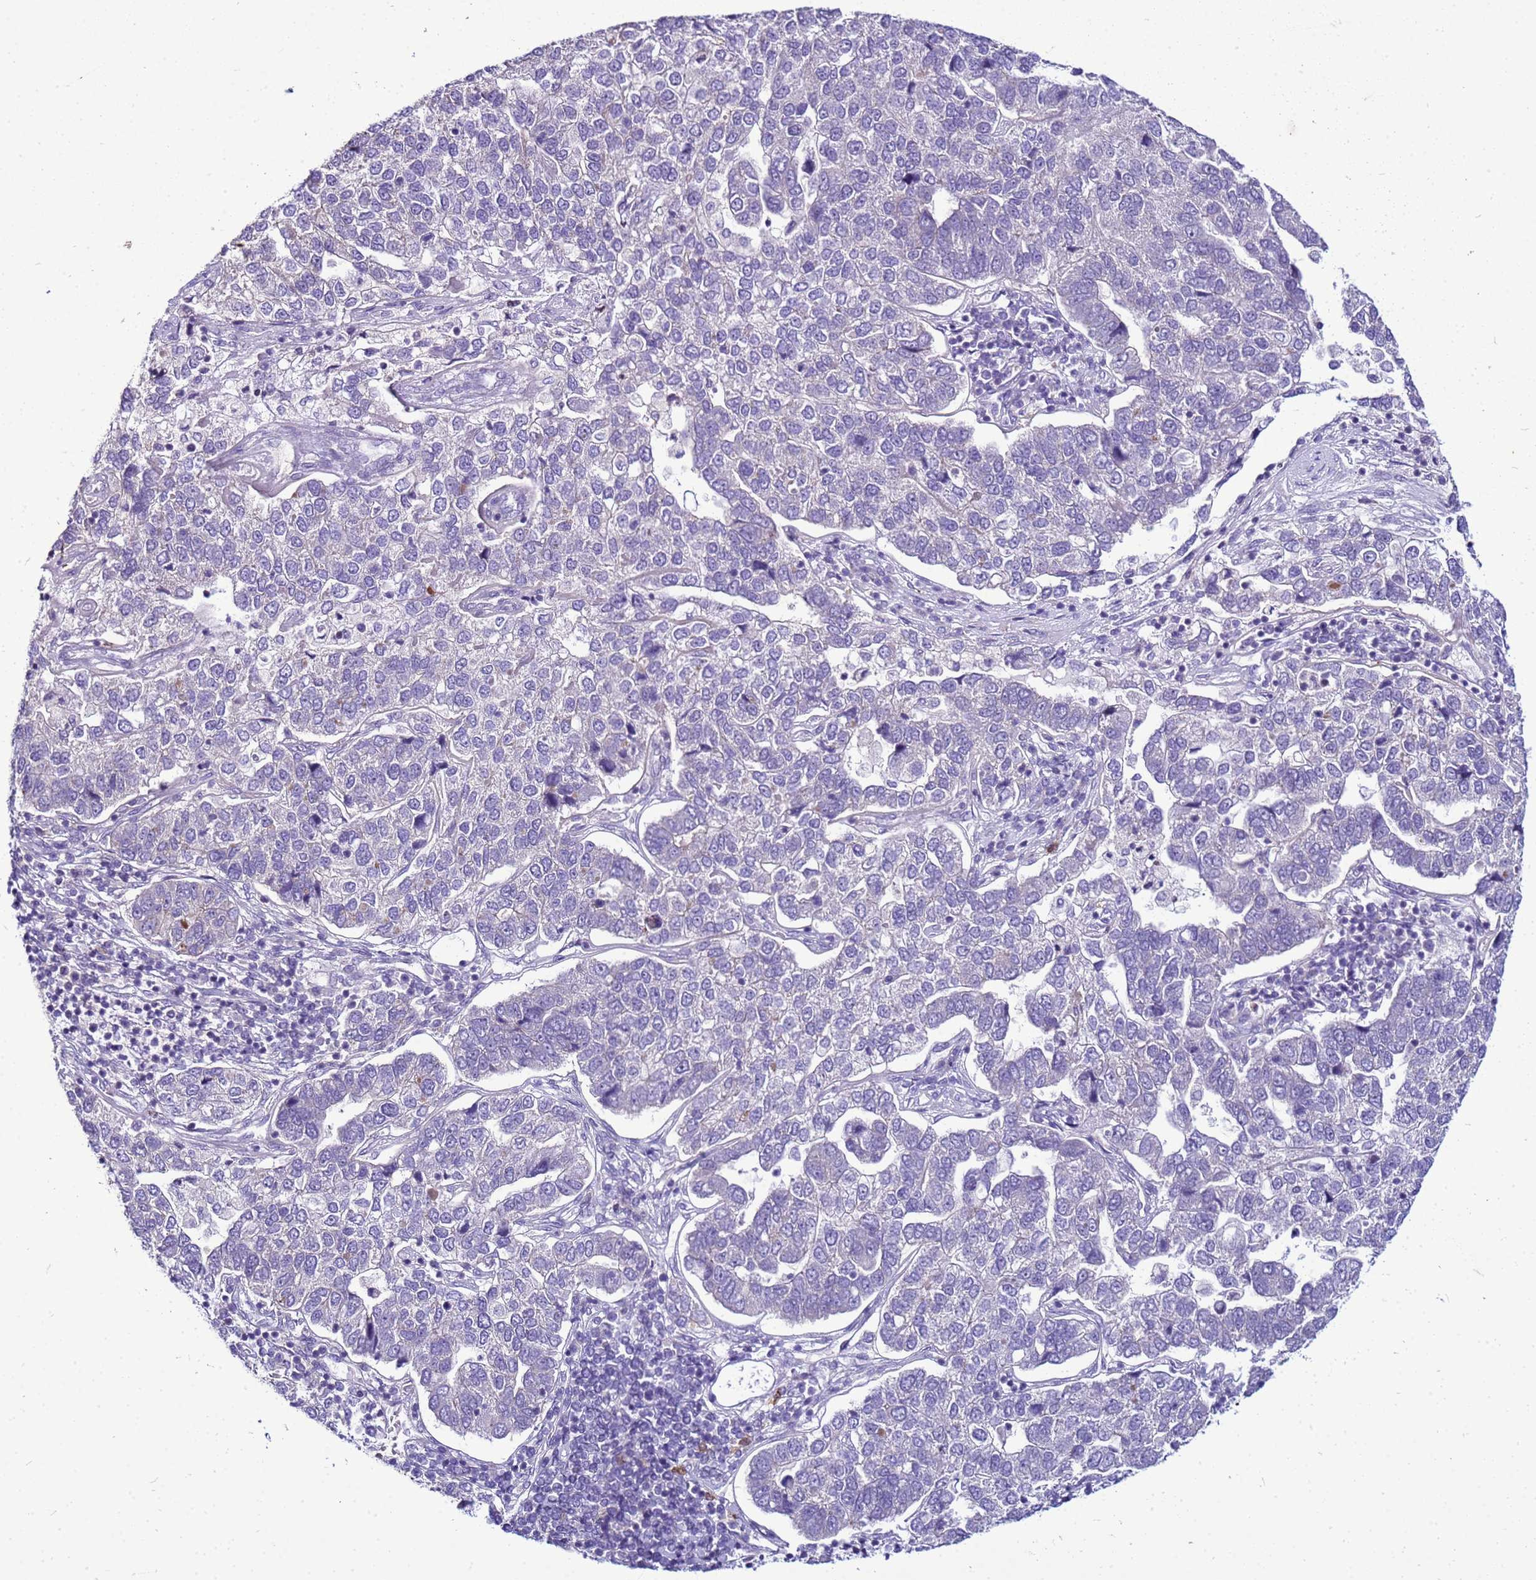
{"staining": {"intensity": "negative", "quantity": "none", "location": "none"}, "tissue": "pancreatic cancer", "cell_type": "Tumor cells", "image_type": "cancer", "snomed": [{"axis": "morphology", "description": "Adenocarcinoma, NOS"}, {"axis": "topography", "description": "Pancreas"}], "caption": "Immunohistochemistry (IHC) histopathology image of human adenocarcinoma (pancreatic) stained for a protein (brown), which shows no staining in tumor cells.", "gene": "VPS4B", "patient": {"sex": "female", "age": 61}}